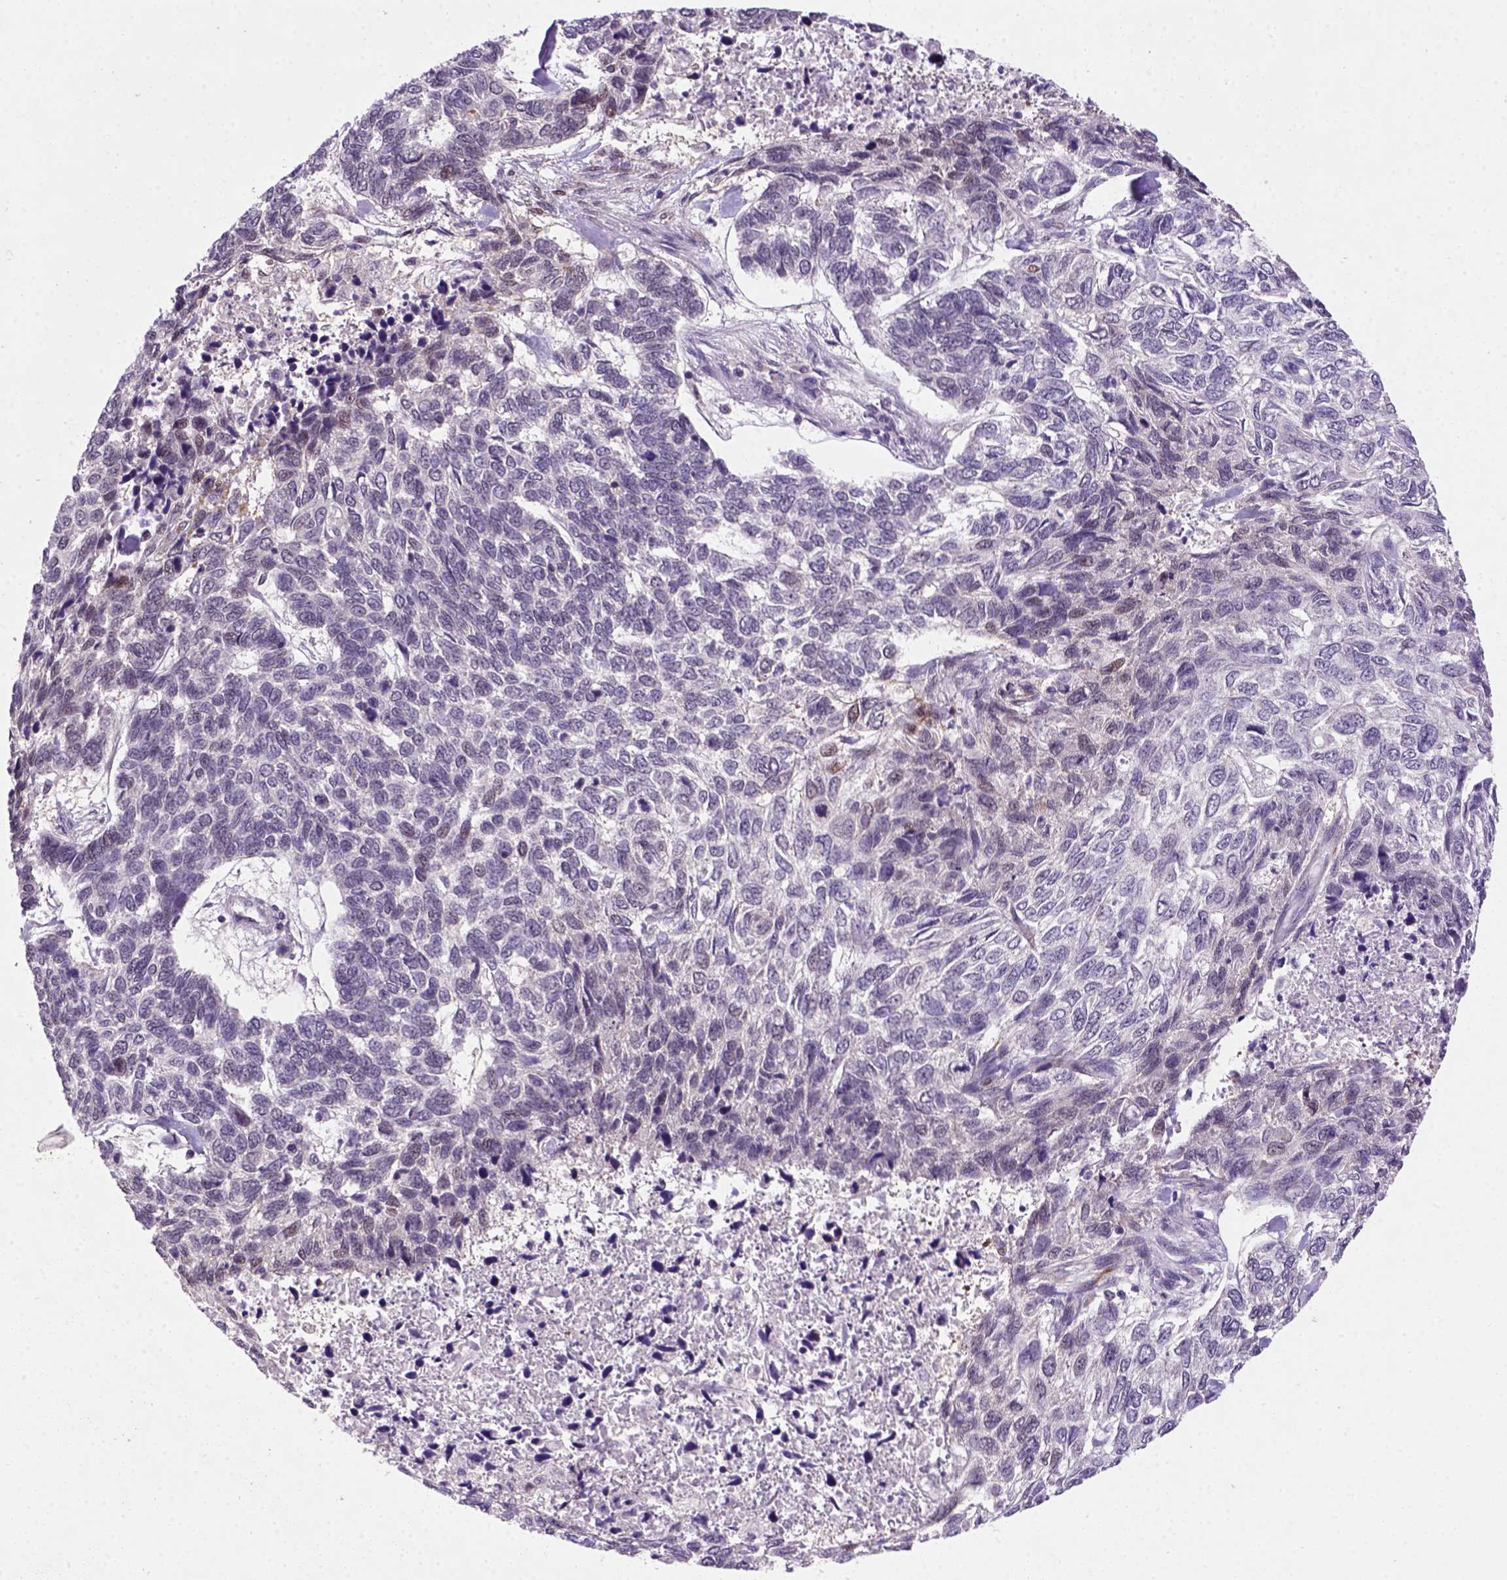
{"staining": {"intensity": "negative", "quantity": "none", "location": "none"}, "tissue": "skin cancer", "cell_type": "Tumor cells", "image_type": "cancer", "snomed": [{"axis": "morphology", "description": "Basal cell carcinoma"}, {"axis": "topography", "description": "Skin"}], "caption": "This is a micrograph of IHC staining of skin cancer, which shows no positivity in tumor cells. (Immunohistochemistry, brightfield microscopy, high magnification).", "gene": "MGMT", "patient": {"sex": "female", "age": 65}}